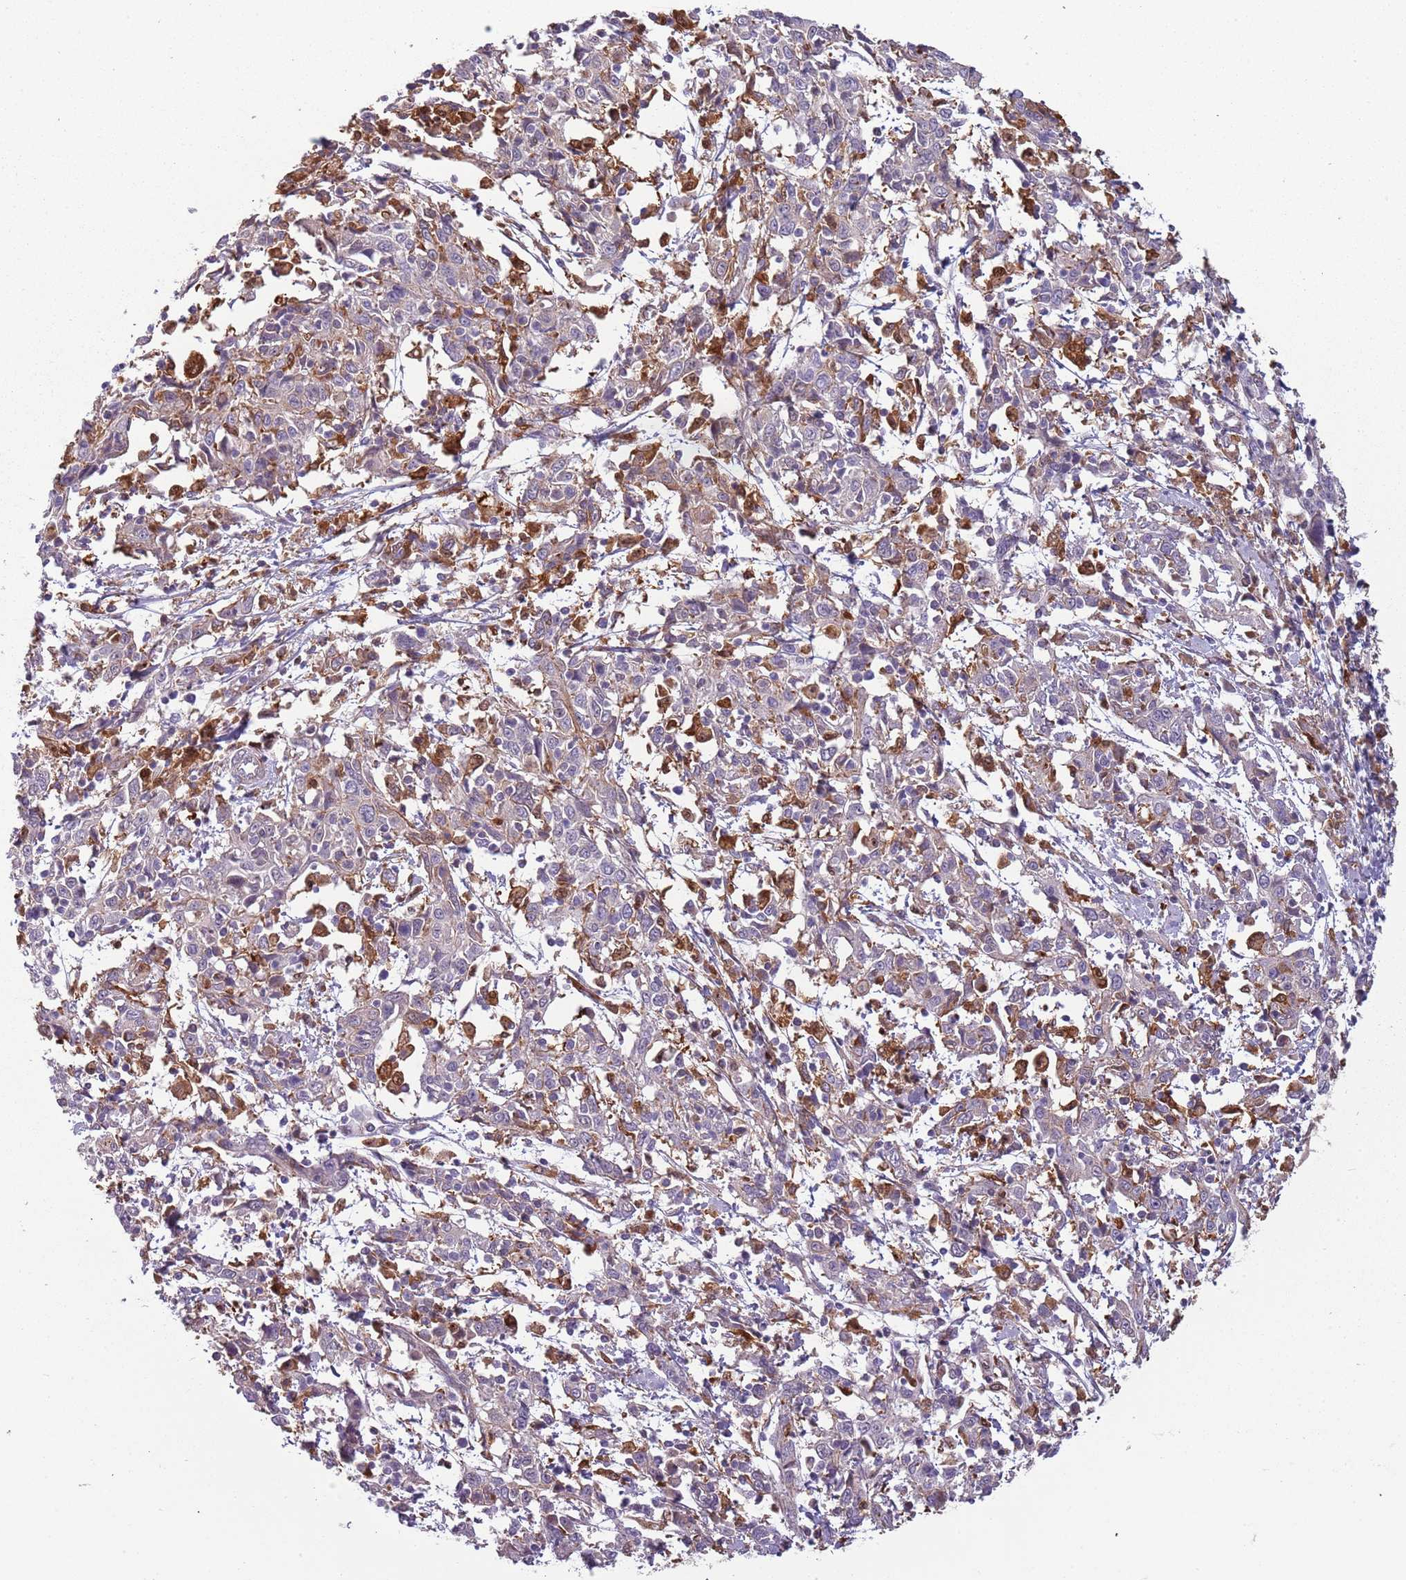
{"staining": {"intensity": "negative", "quantity": "none", "location": "none"}, "tissue": "cervical cancer", "cell_type": "Tumor cells", "image_type": "cancer", "snomed": [{"axis": "morphology", "description": "Squamous cell carcinoma, NOS"}, {"axis": "topography", "description": "Cervix"}], "caption": "Immunohistochemical staining of cervical squamous cell carcinoma demonstrates no significant positivity in tumor cells.", "gene": "NADK", "patient": {"sex": "female", "age": 46}}